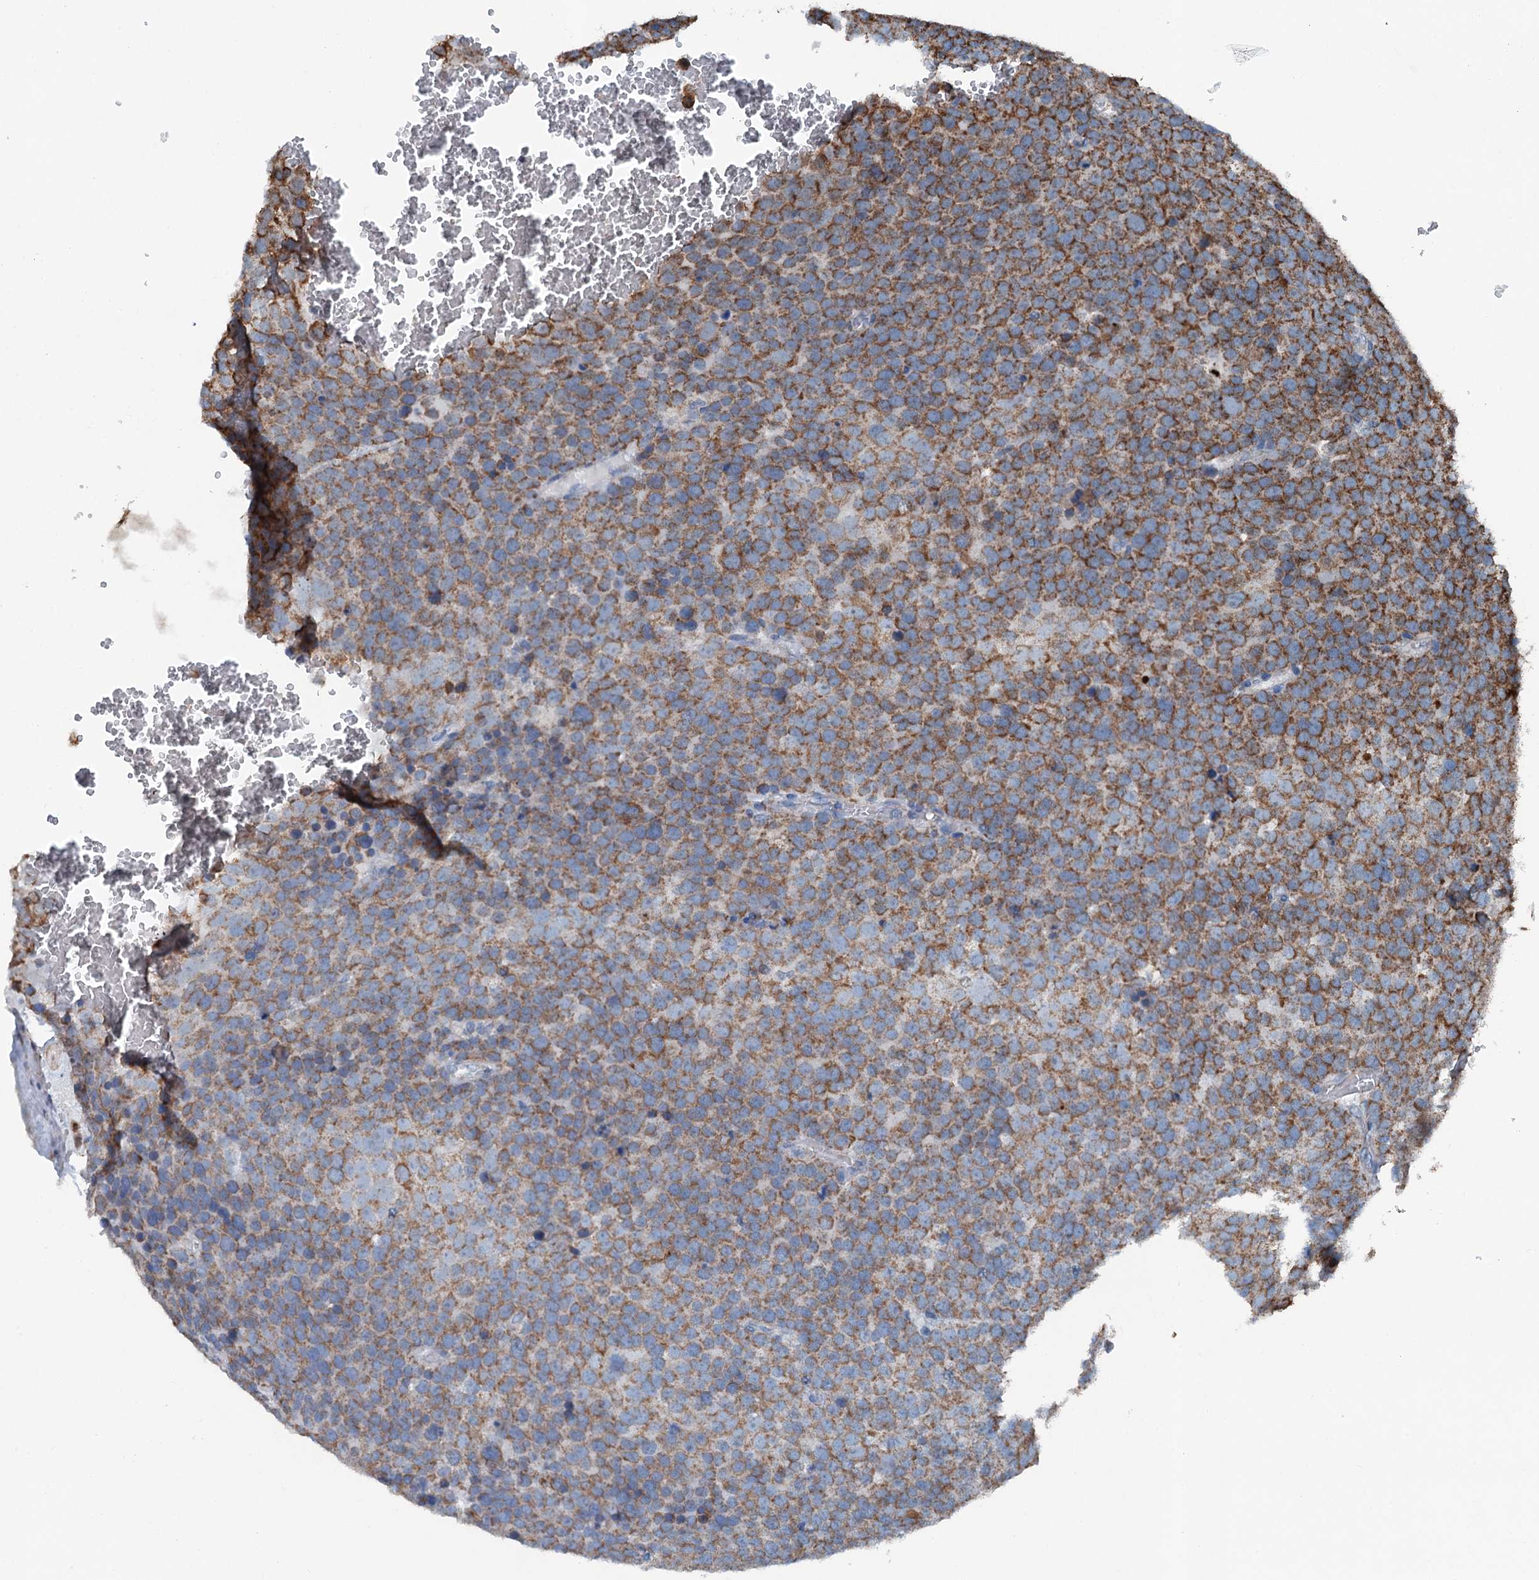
{"staining": {"intensity": "moderate", "quantity": ">75%", "location": "cytoplasmic/membranous"}, "tissue": "testis cancer", "cell_type": "Tumor cells", "image_type": "cancer", "snomed": [{"axis": "morphology", "description": "Seminoma, NOS"}, {"axis": "topography", "description": "Testis"}], "caption": "About >75% of tumor cells in testis cancer (seminoma) reveal moderate cytoplasmic/membranous protein expression as visualized by brown immunohistochemical staining.", "gene": "TRPT1", "patient": {"sex": "male", "age": 71}}